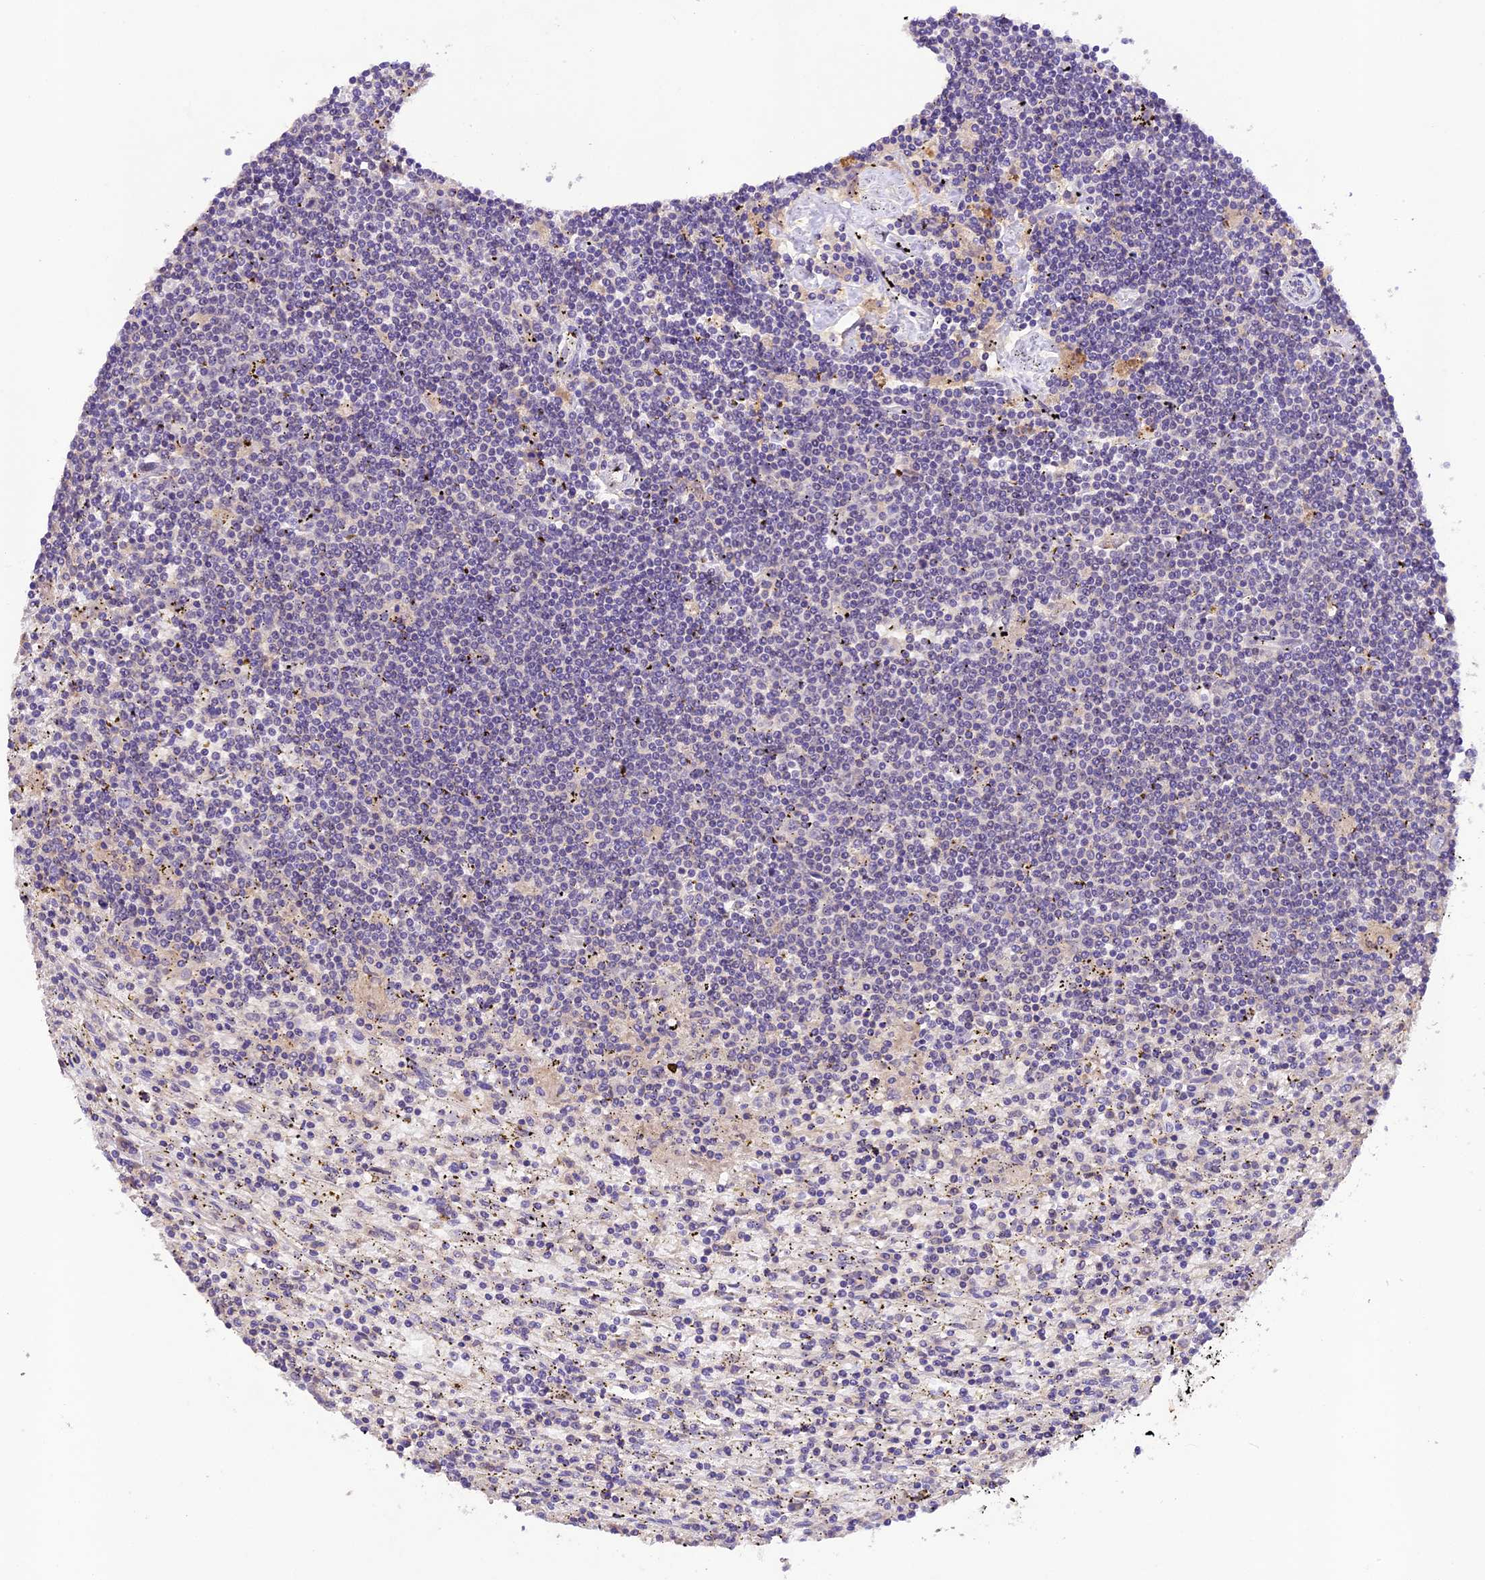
{"staining": {"intensity": "negative", "quantity": "none", "location": "none"}, "tissue": "lymphoma", "cell_type": "Tumor cells", "image_type": "cancer", "snomed": [{"axis": "morphology", "description": "Malignant lymphoma, non-Hodgkin's type, Low grade"}, {"axis": "topography", "description": "Spleen"}], "caption": "Immunohistochemistry image of neoplastic tissue: lymphoma stained with DAB (3,3'-diaminobenzidine) displays no significant protein expression in tumor cells.", "gene": "DGKH", "patient": {"sex": "male", "age": 76}}